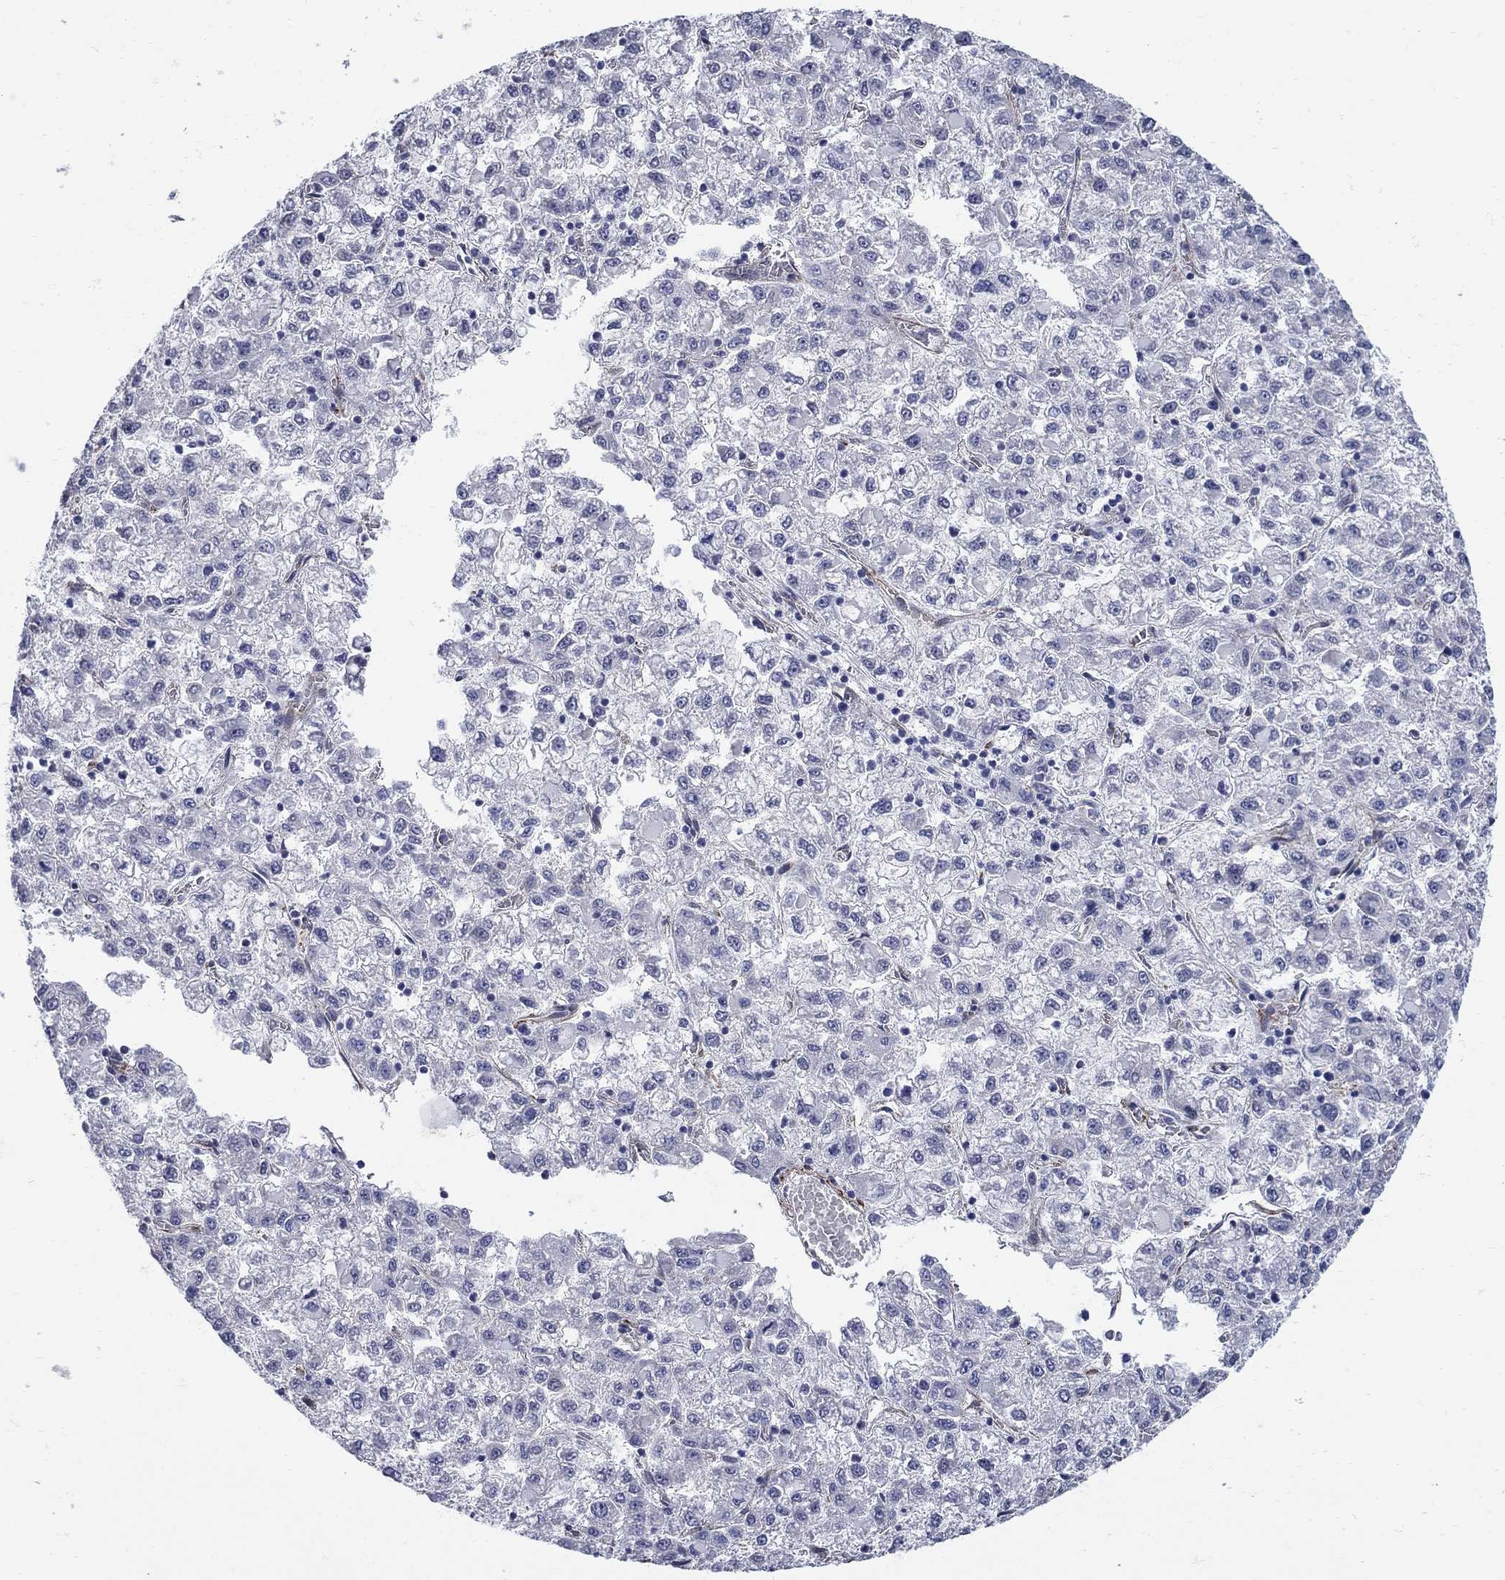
{"staining": {"intensity": "negative", "quantity": "none", "location": "none"}, "tissue": "liver cancer", "cell_type": "Tumor cells", "image_type": "cancer", "snomed": [{"axis": "morphology", "description": "Carcinoma, Hepatocellular, NOS"}, {"axis": "topography", "description": "Liver"}], "caption": "High magnification brightfield microscopy of hepatocellular carcinoma (liver) stained with DAB (3,3'-diaminobenzidine) (brown) and counterstained with hematoxylin (blue): tumor cells show no significant staining. Nuclei are stained in blue.", "gene": "SEPTIN8", "patient": {"sex": "male", "age": 40}}